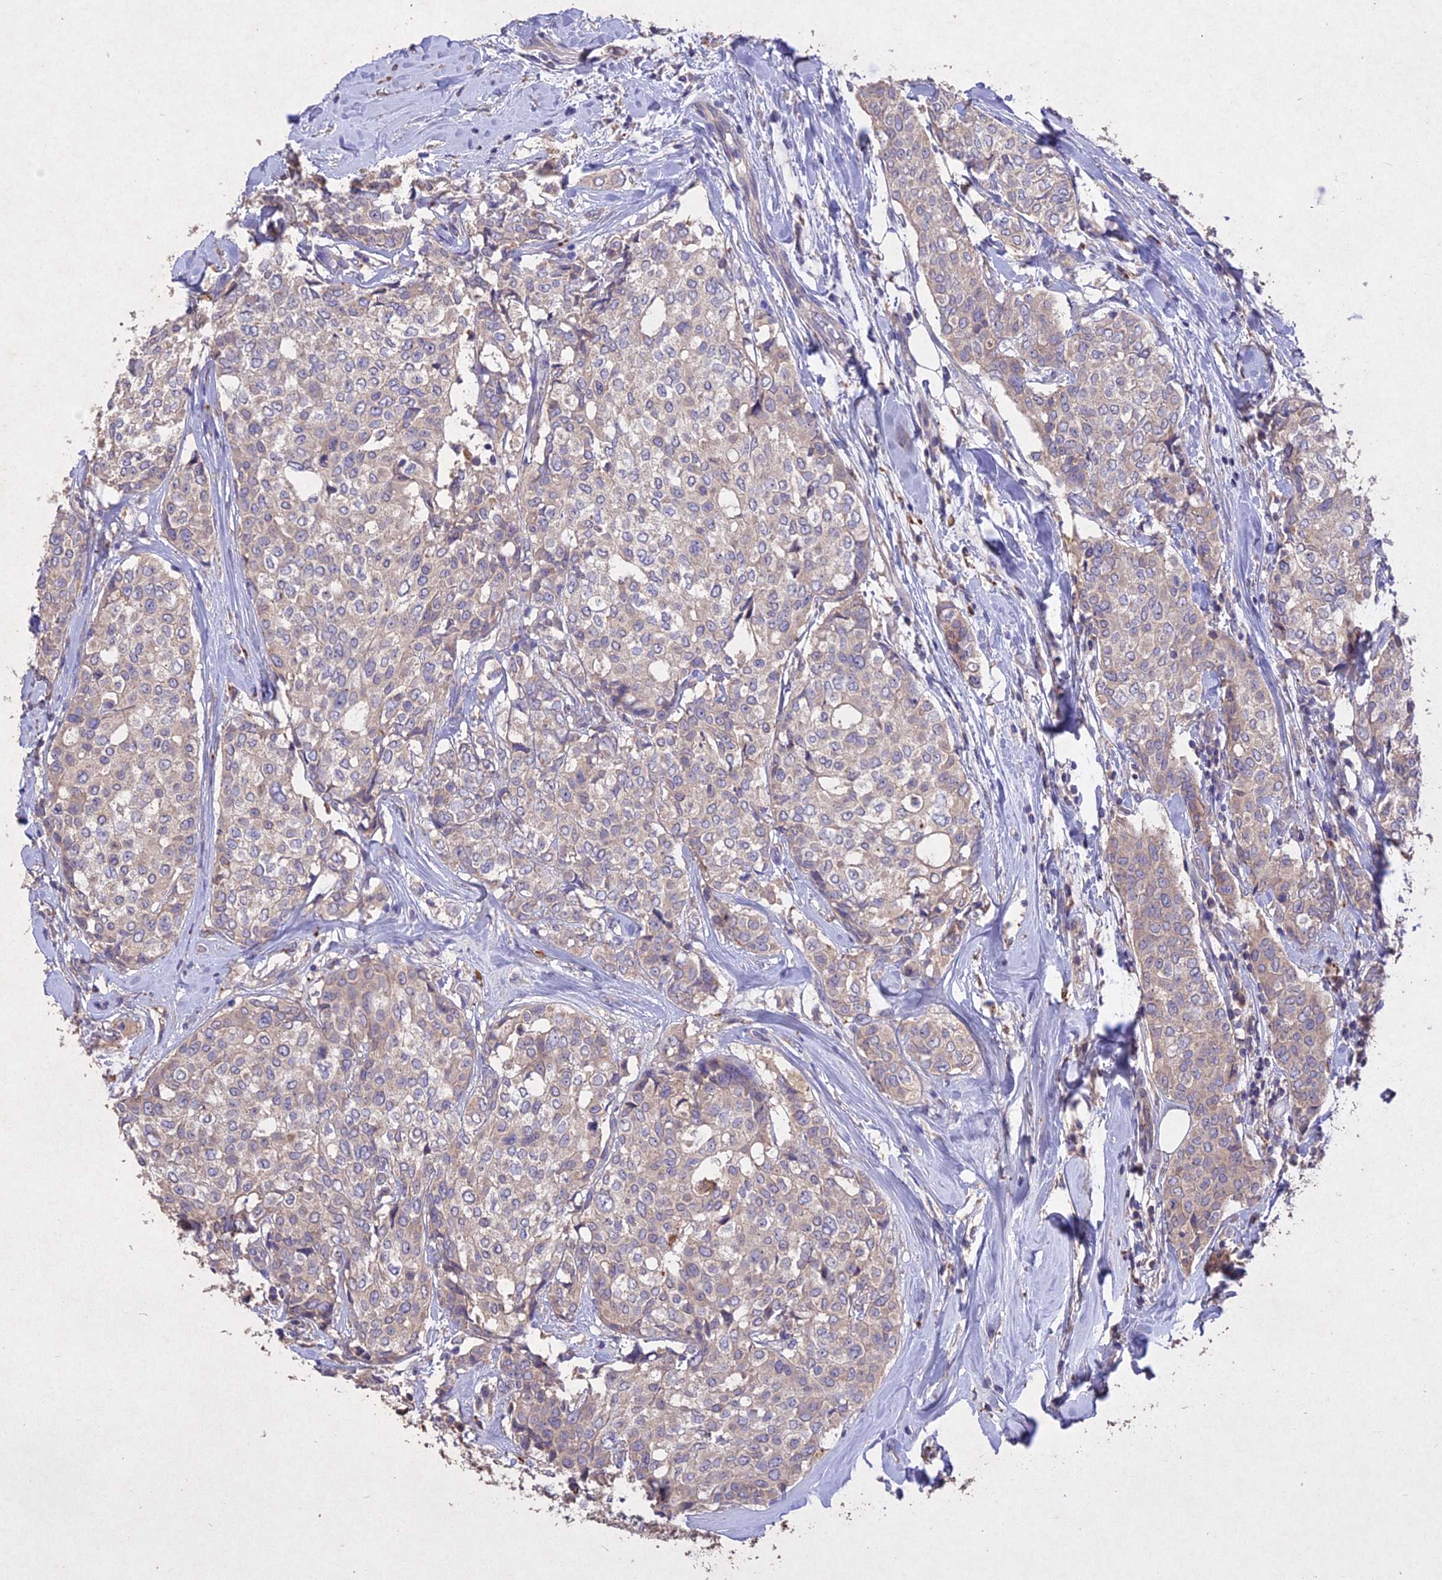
{"staining": {"intensity": "negative", "quantity": "none", "location": "none"}, "tissue": "breast cancer", "cell_type": "Tumor cells", "image_type": "cancer", "snomed": [{"axis": "morphology", "description": "Lobular carcinoma"}, {"axis": "topography", "description": "Breast"}], "caption": "Tumor cells are negative for brown protein staining in breast cancer. (Immunohistochemistry, brightfield microscopy, high magnification).", "gene": "SLC26A4", "patient": {"sex": "female", "age": 51}}